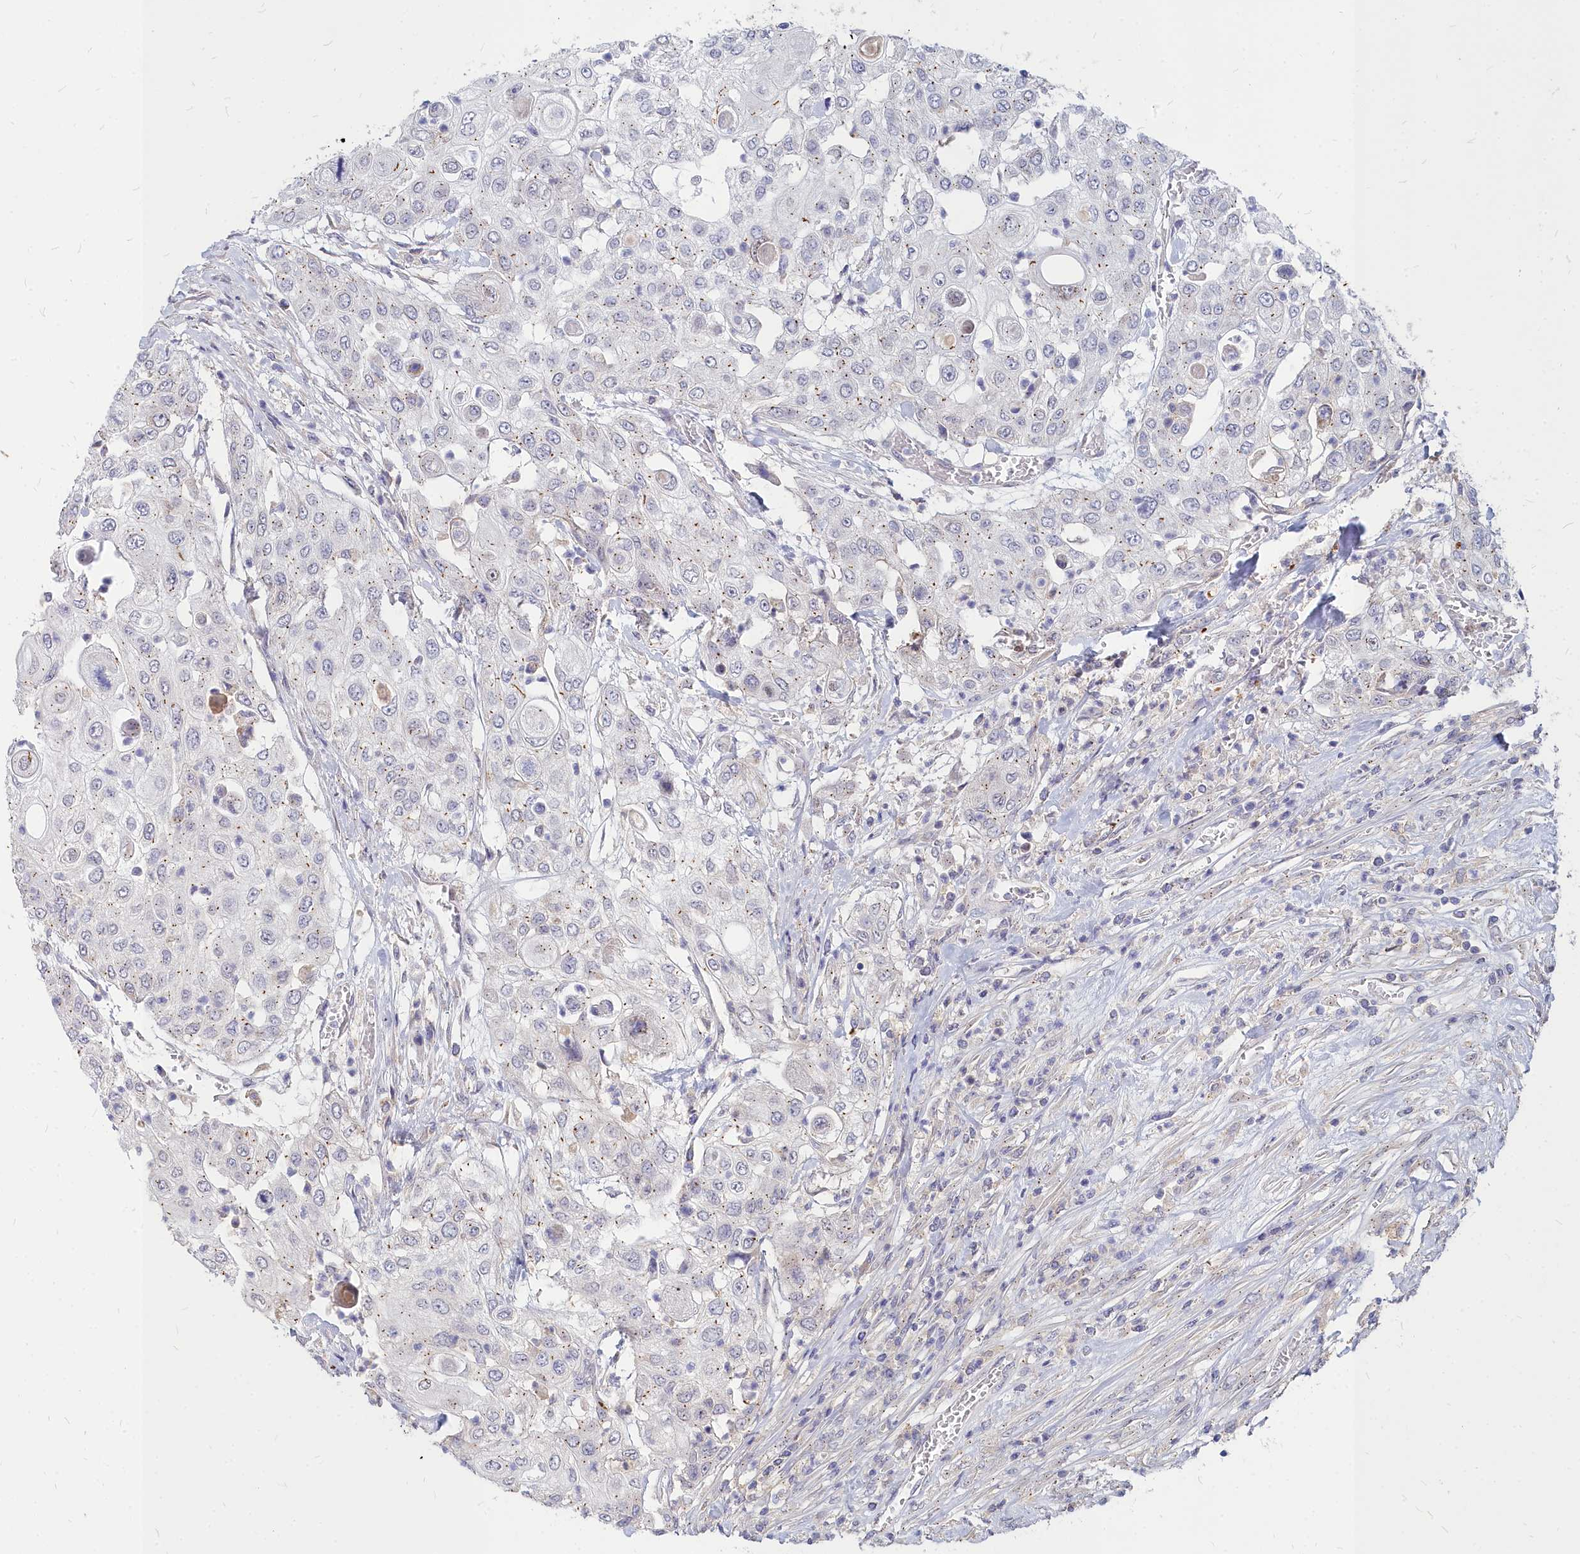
{"staining": {"intensity": "weak", "quantity": "<25%", "location": "cytoplasmic/membranous"}, "tissue": "urothelial cancer", "cell_type": "Tumor cells", "image_type": "cancer", "snomed": [{"axis": "morphology", "description": "Urothelial carcinoma, High grade"}, {"axis": "topography", "description": "Urinary bladder"}], "caption": "The IHC histopathology image has no significant expression in tumor cells of urothelial carcinoma (high-grade) tissue.", "gene": "NOXA1", "patient": {"sex": "female", "age": 79}}